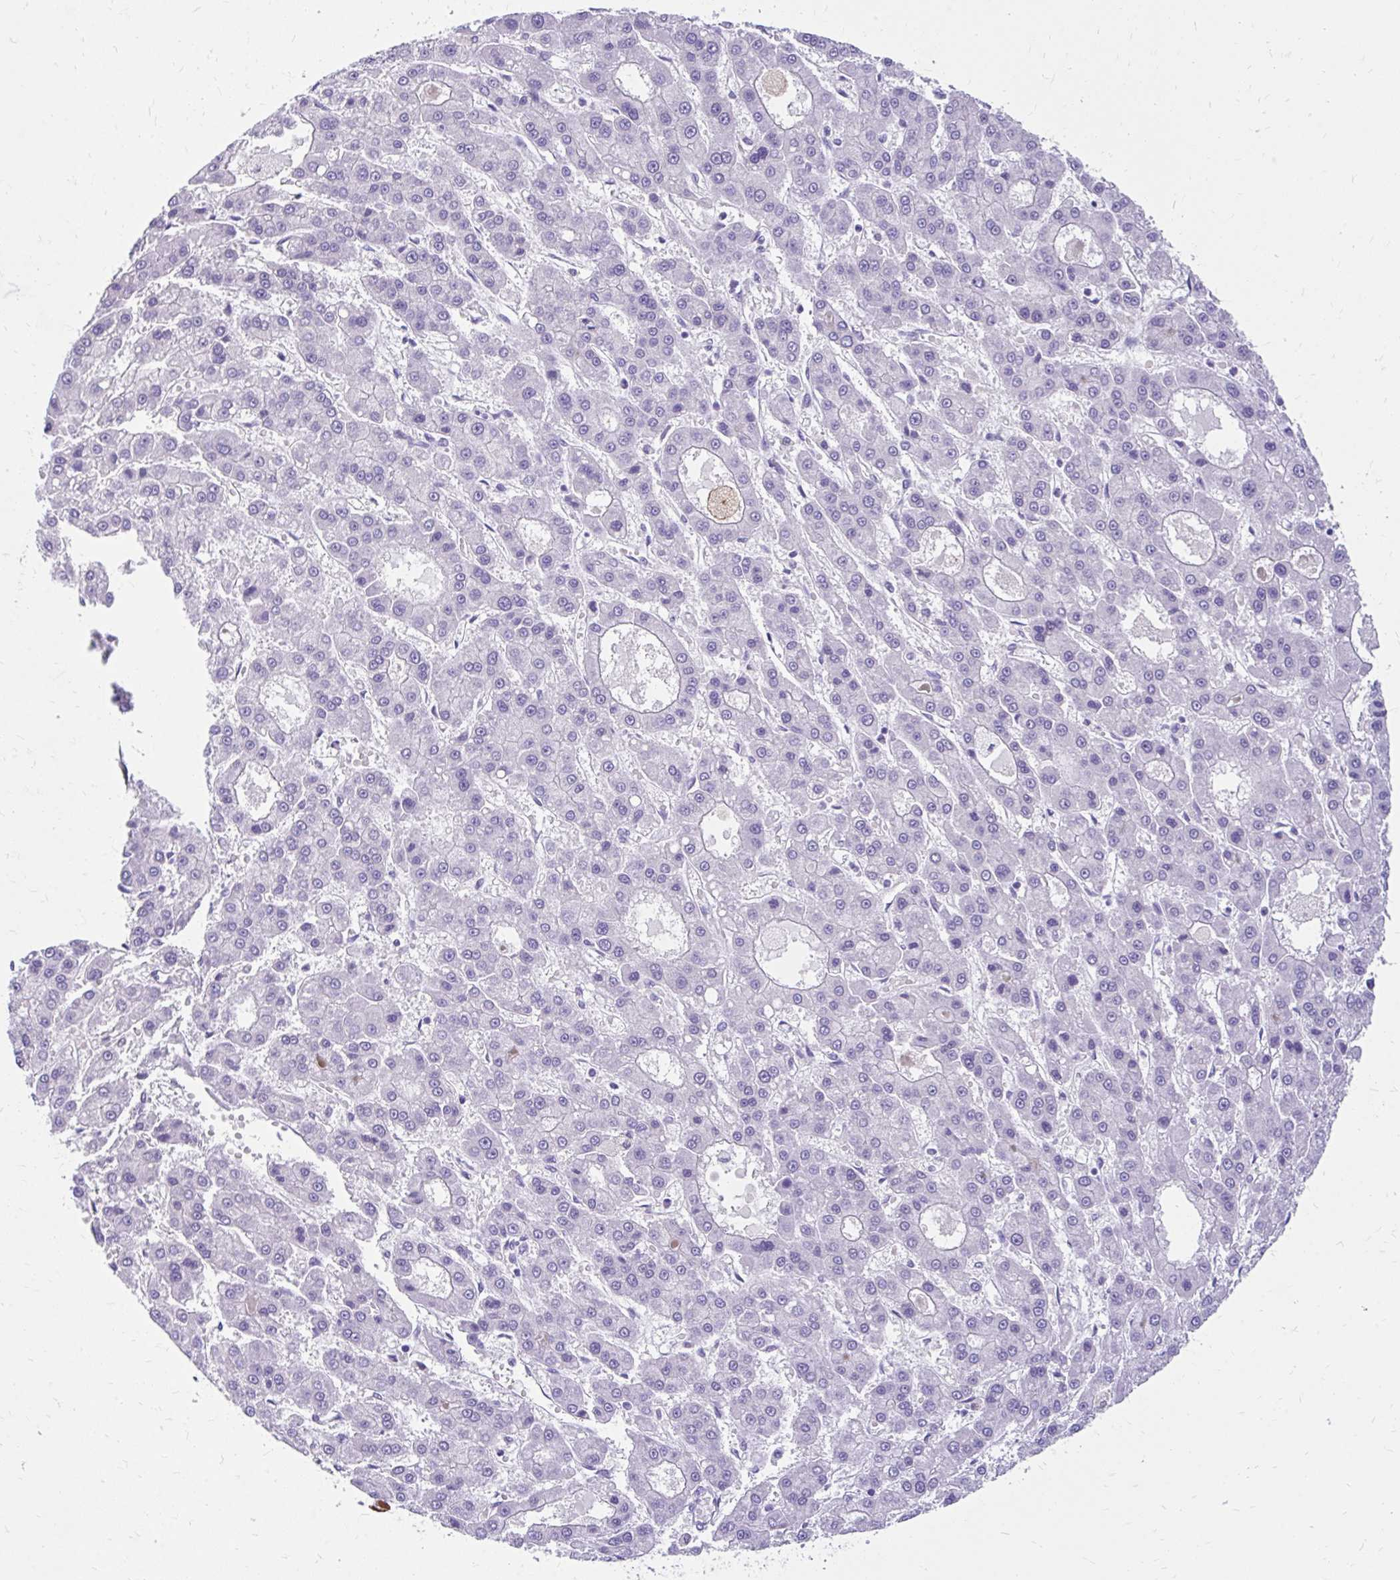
{"staining": {"intensity": "negative", "quantity": "none", "location": "none"}, "tissue": "liver cancer", "cell_type": "Tumor cells", "image_type": "cancer", "snomed": [{"axis": "morphology", "description": "Carcinoma, Hepatocellular, NOS"}, {"axis": "topography", "description": "Liver"}], "caption": "Immunohistochemistry (IHC) of liver cancer demonstrates no positivity in tumor cells.", "gene": "GLB1L2", "patient": {"sex": "male", "age": 70}}